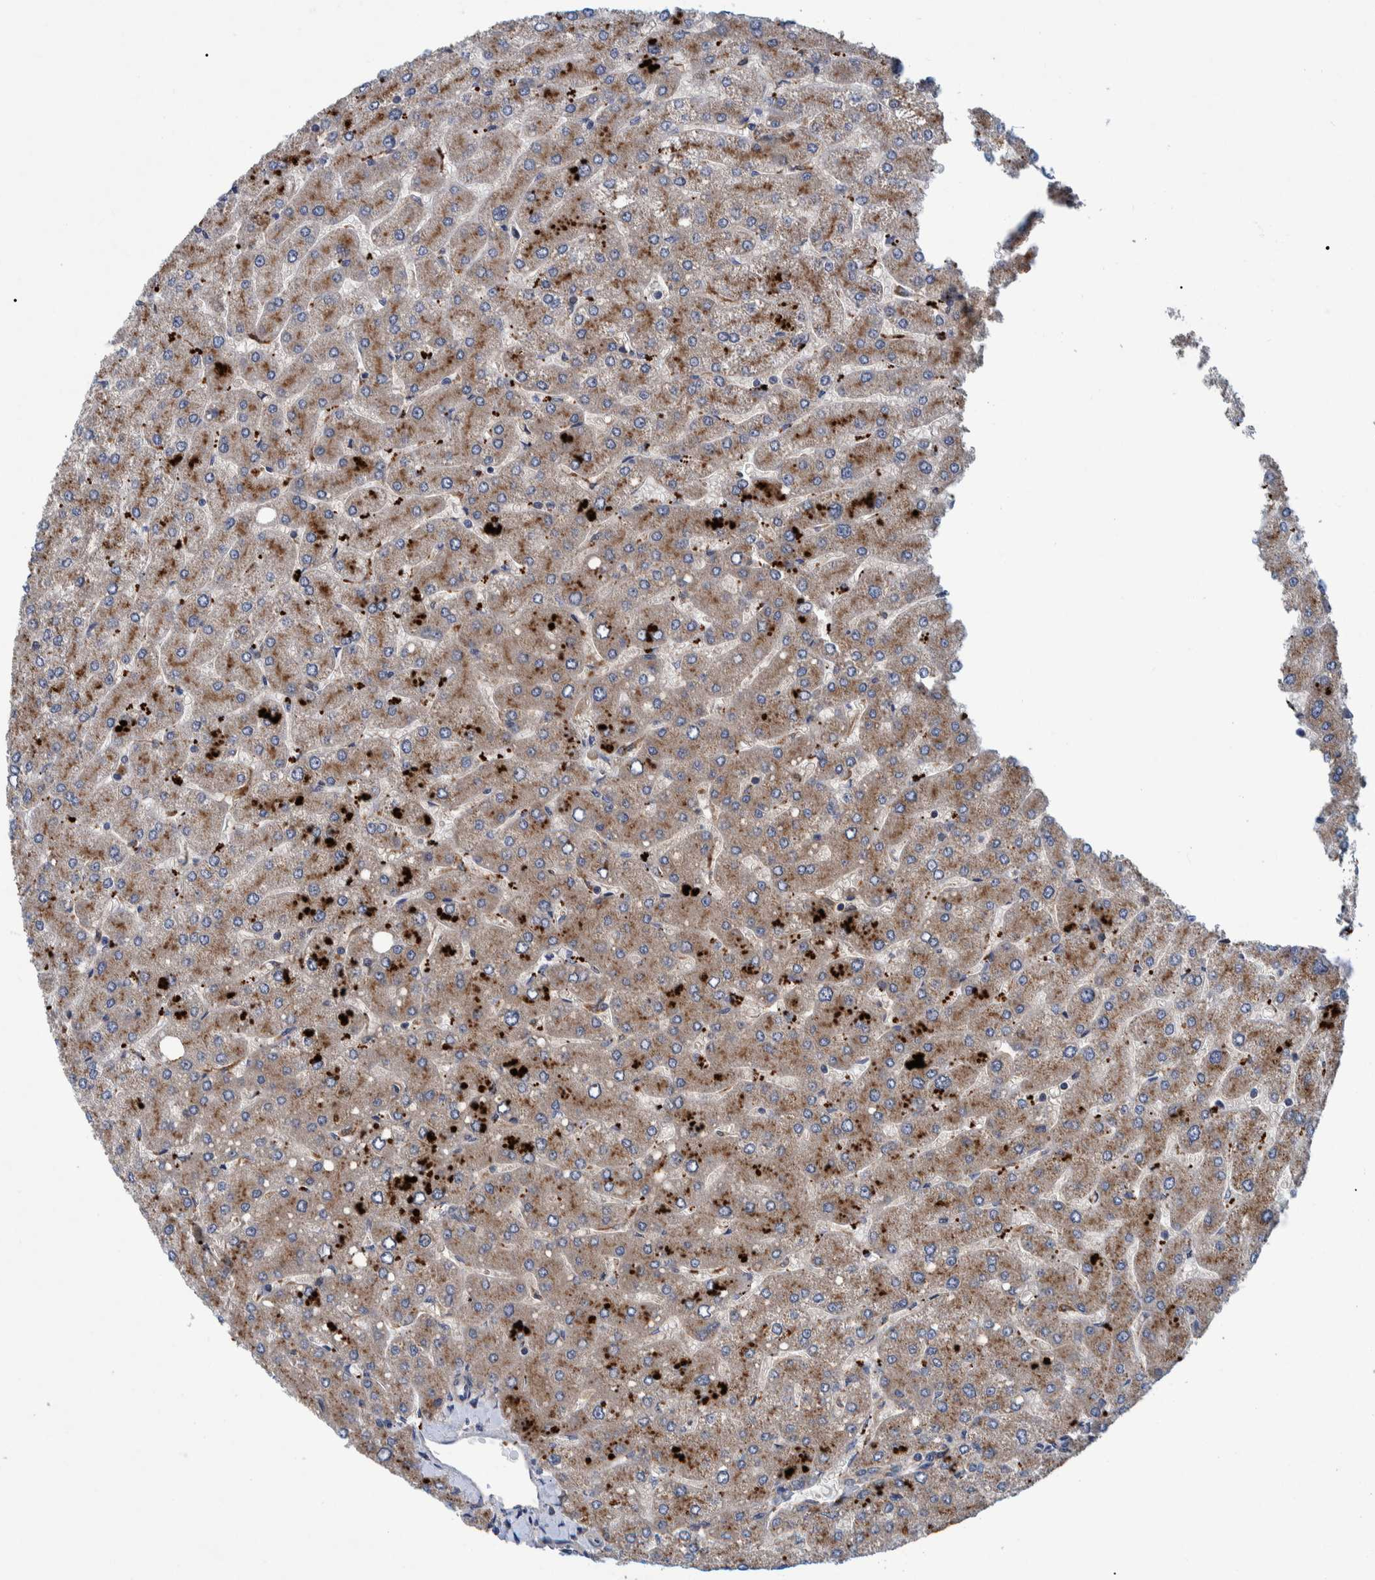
{"staining": {"intensity": "weak", "quantity": ">75%", "location": "cytoplasmic/membranous"}, "tissue": "liver", "cell_type": "Cholangiocytes", "image_type": "normal", "snomed": [{"axis": "morphology", "description": "Normal tissue, NOS"}, {"axis": "topography", "description": "Liver"}], "caption": "Liver stained with DAB immunohistochemistry demonstrates low levels of weak cytoplasmic/membranous positivity in approximately >75% of cholangiocytes. (Stains: DAB (3,3'-diaminobenzidine) in brown, nuclei in blue, Microscopy: brightfield microscopy at high magnification).", "gene": "ITIH3", "patient": {"sex": "male", "age": 55}}